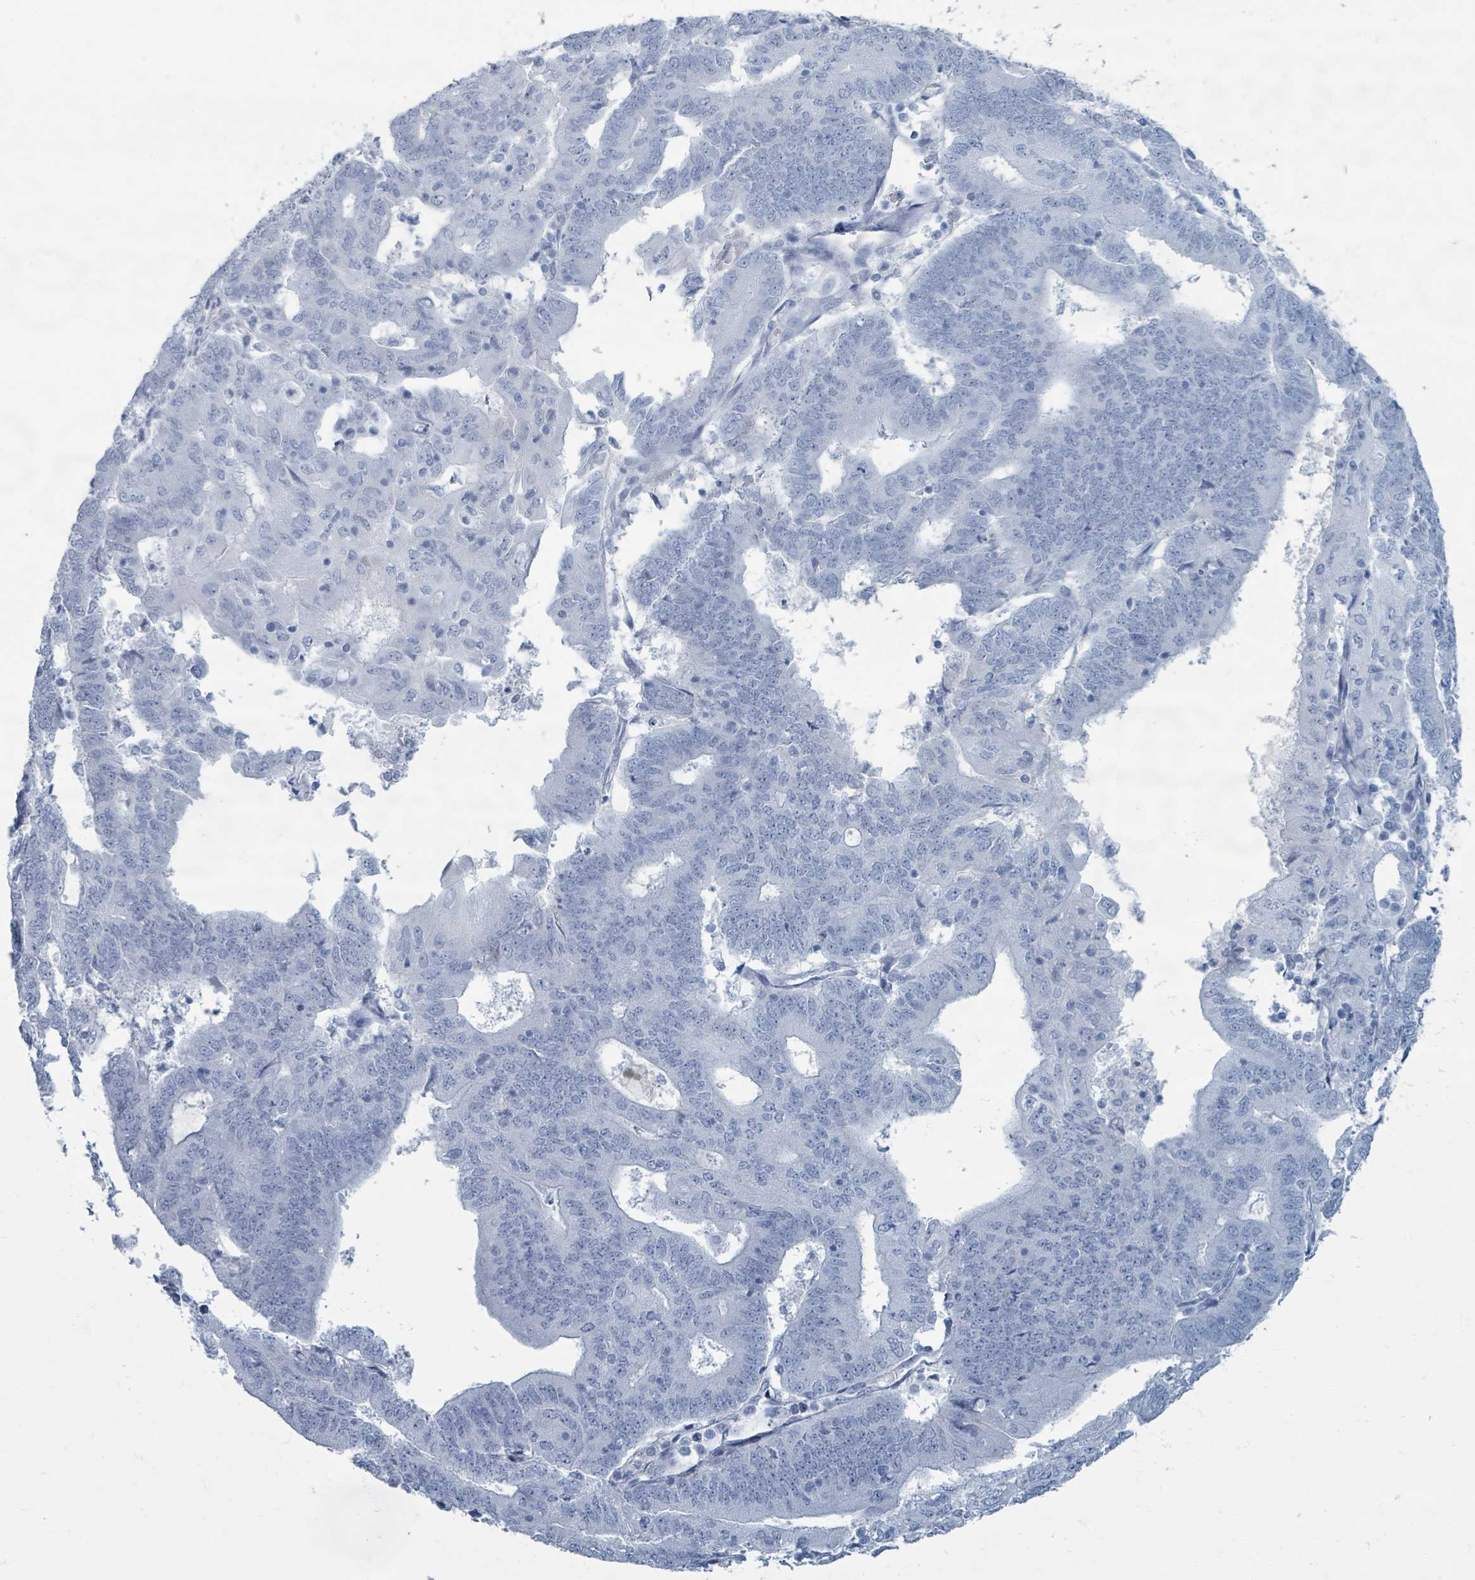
{"staining": {"intensity": "negative", "quantity": "none", "location": "none"}, "tissue": "endometrial cancer", "cell_type": "Tumor cells", "image_type": "cancer", "snomed": [{"axis": "morphology", "description": "Adenocarcinoma, NOS"}, {"axis": "topography", "description": "Endometrium"}], "caption": "Immunohistochemistry photomicrograph of neoplastic tissue: endometrial adenocarcinoma stained with DAB reveals no significant protein expression in tumor cells.", "gene": "TAS2R1", "patient": {"sex": "female", "age": 70}}